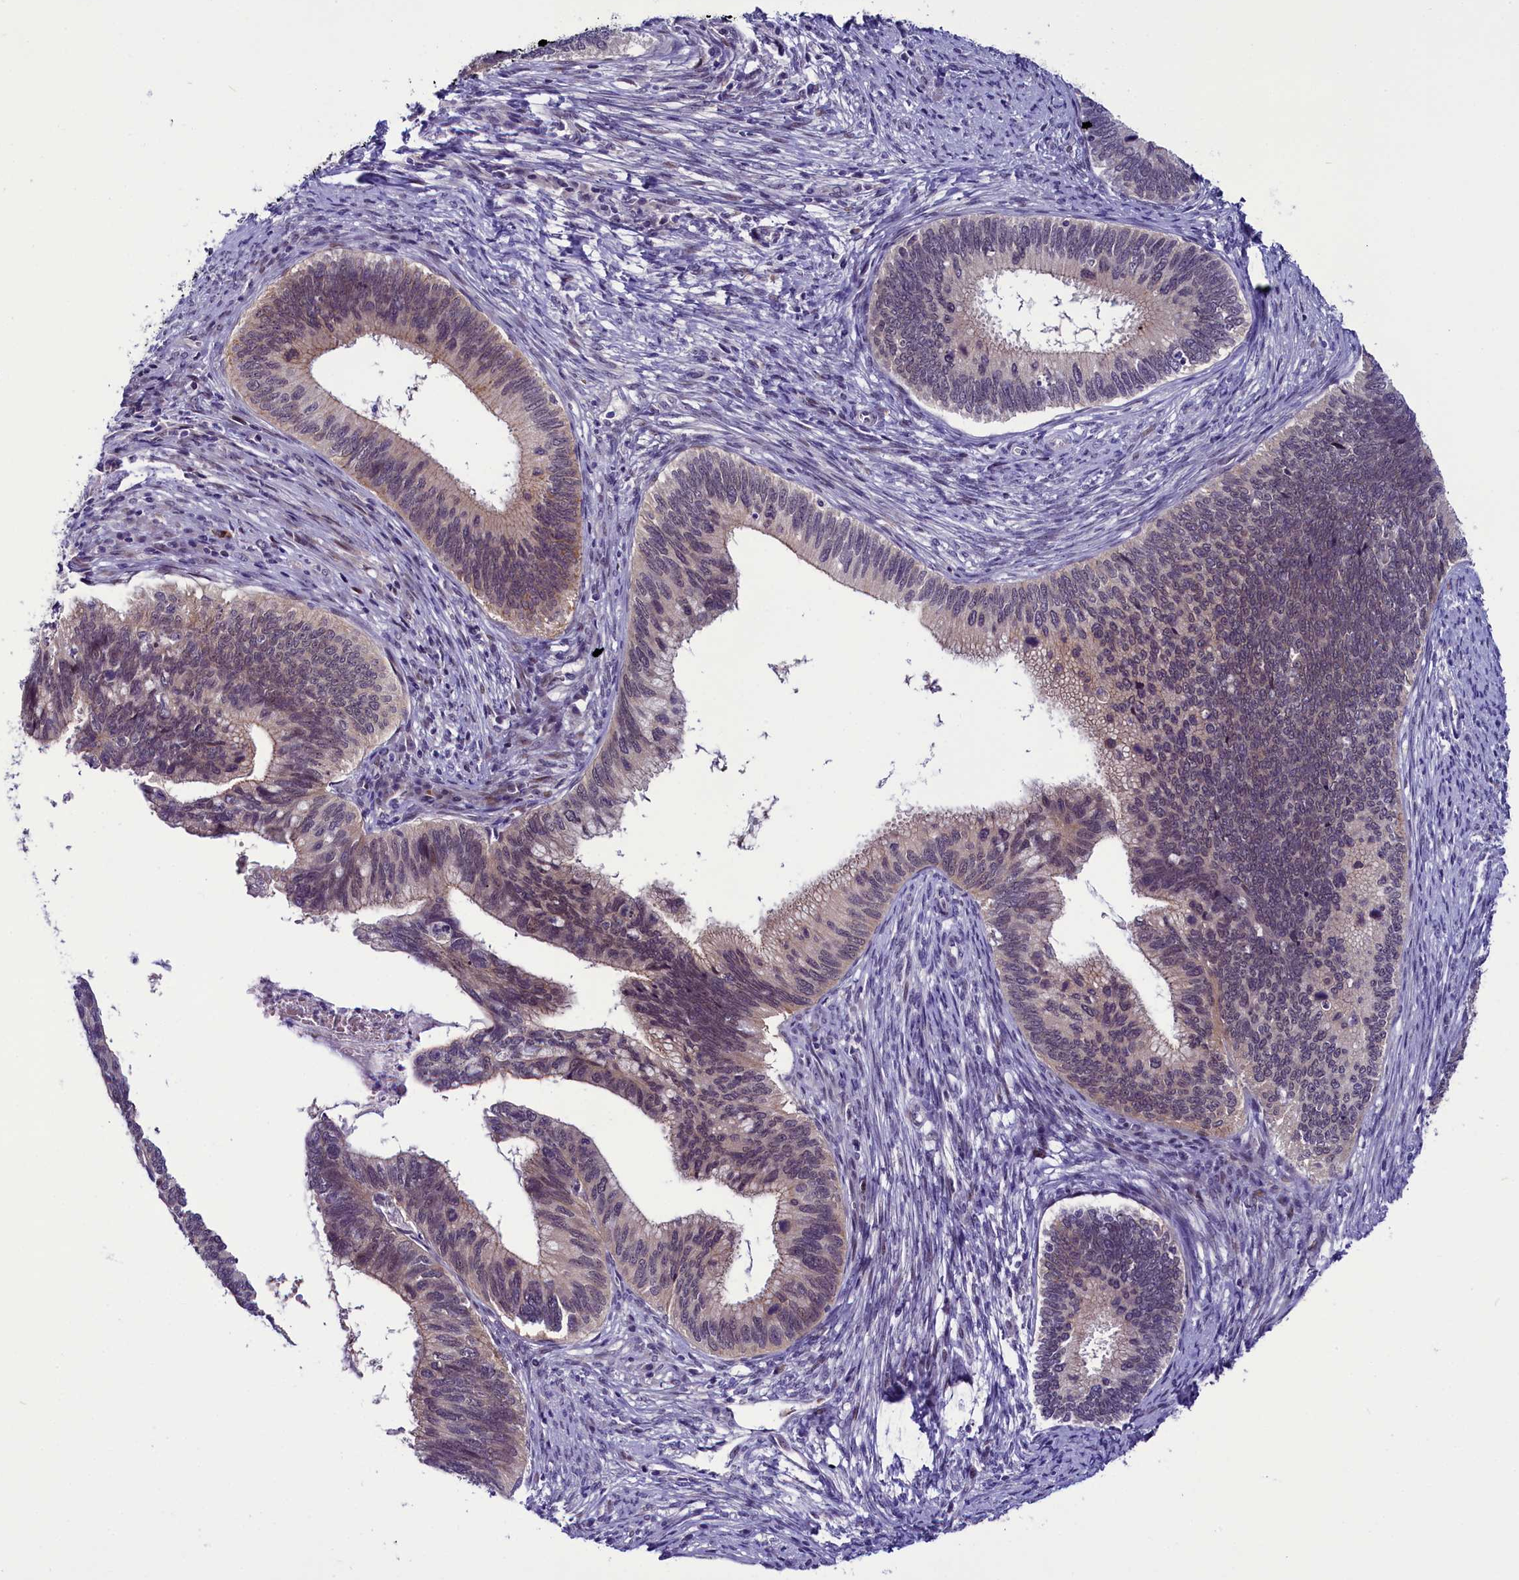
{"staining": {"intensity": "negative", "quantity": "none", "location": "none"}, "tissue": "cervical cancer", "cell_type": "Tumor cells", "image_type": "cancer", "snomed": [{"axis": "morphology", "description": "Adenocarcinoma, NOS"}, {"axis": "topography", "description": "Cervix"}], "caption": "This histopathology image is of cervical cancer stained with IHC to label a protein in brown with the nuclei are counter-stained blue. There is no staining in tumor cells.", "gene": "CCDC106", "patient": {"sex": "female", "age": 42}}